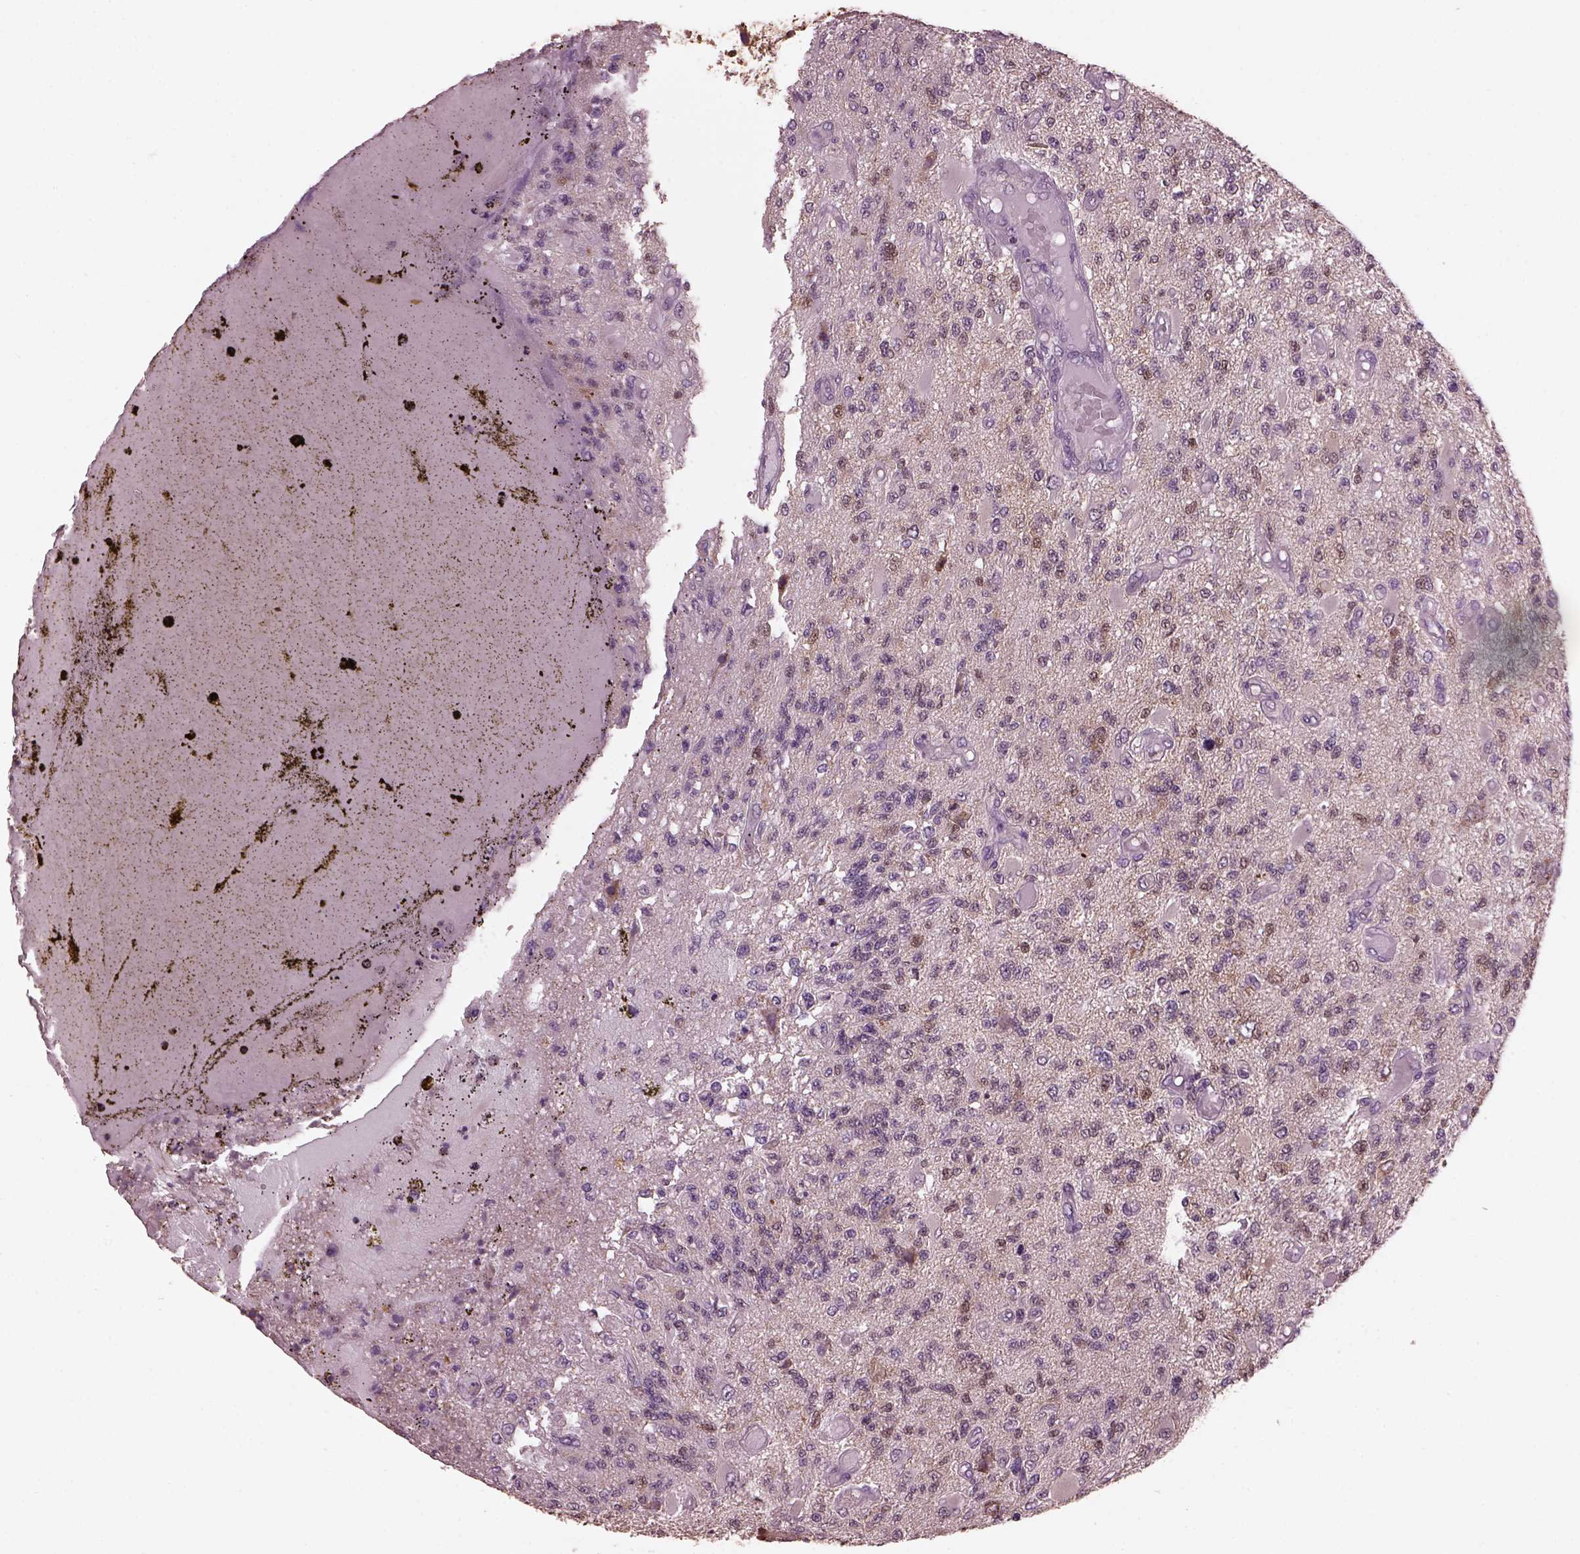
{"staining": {"intensity": "weak", "quantity": "<25%", "location": "nuclear"}, "tissue": "glioma", "cell_type": "Tumor cells", "image_type": "cancer", "snomed": [{"axis": "morphology", "description": "Glioma, malignant, High grade"}, {"axis": "topography", "description": "Brain"}], "caption": "This is an immunohistochemistry (IHC) histopathology image of human glioma. There is no staining in tumor cells.", "gene": "SRI", "patient": {"sex": "female", "age": 63}}